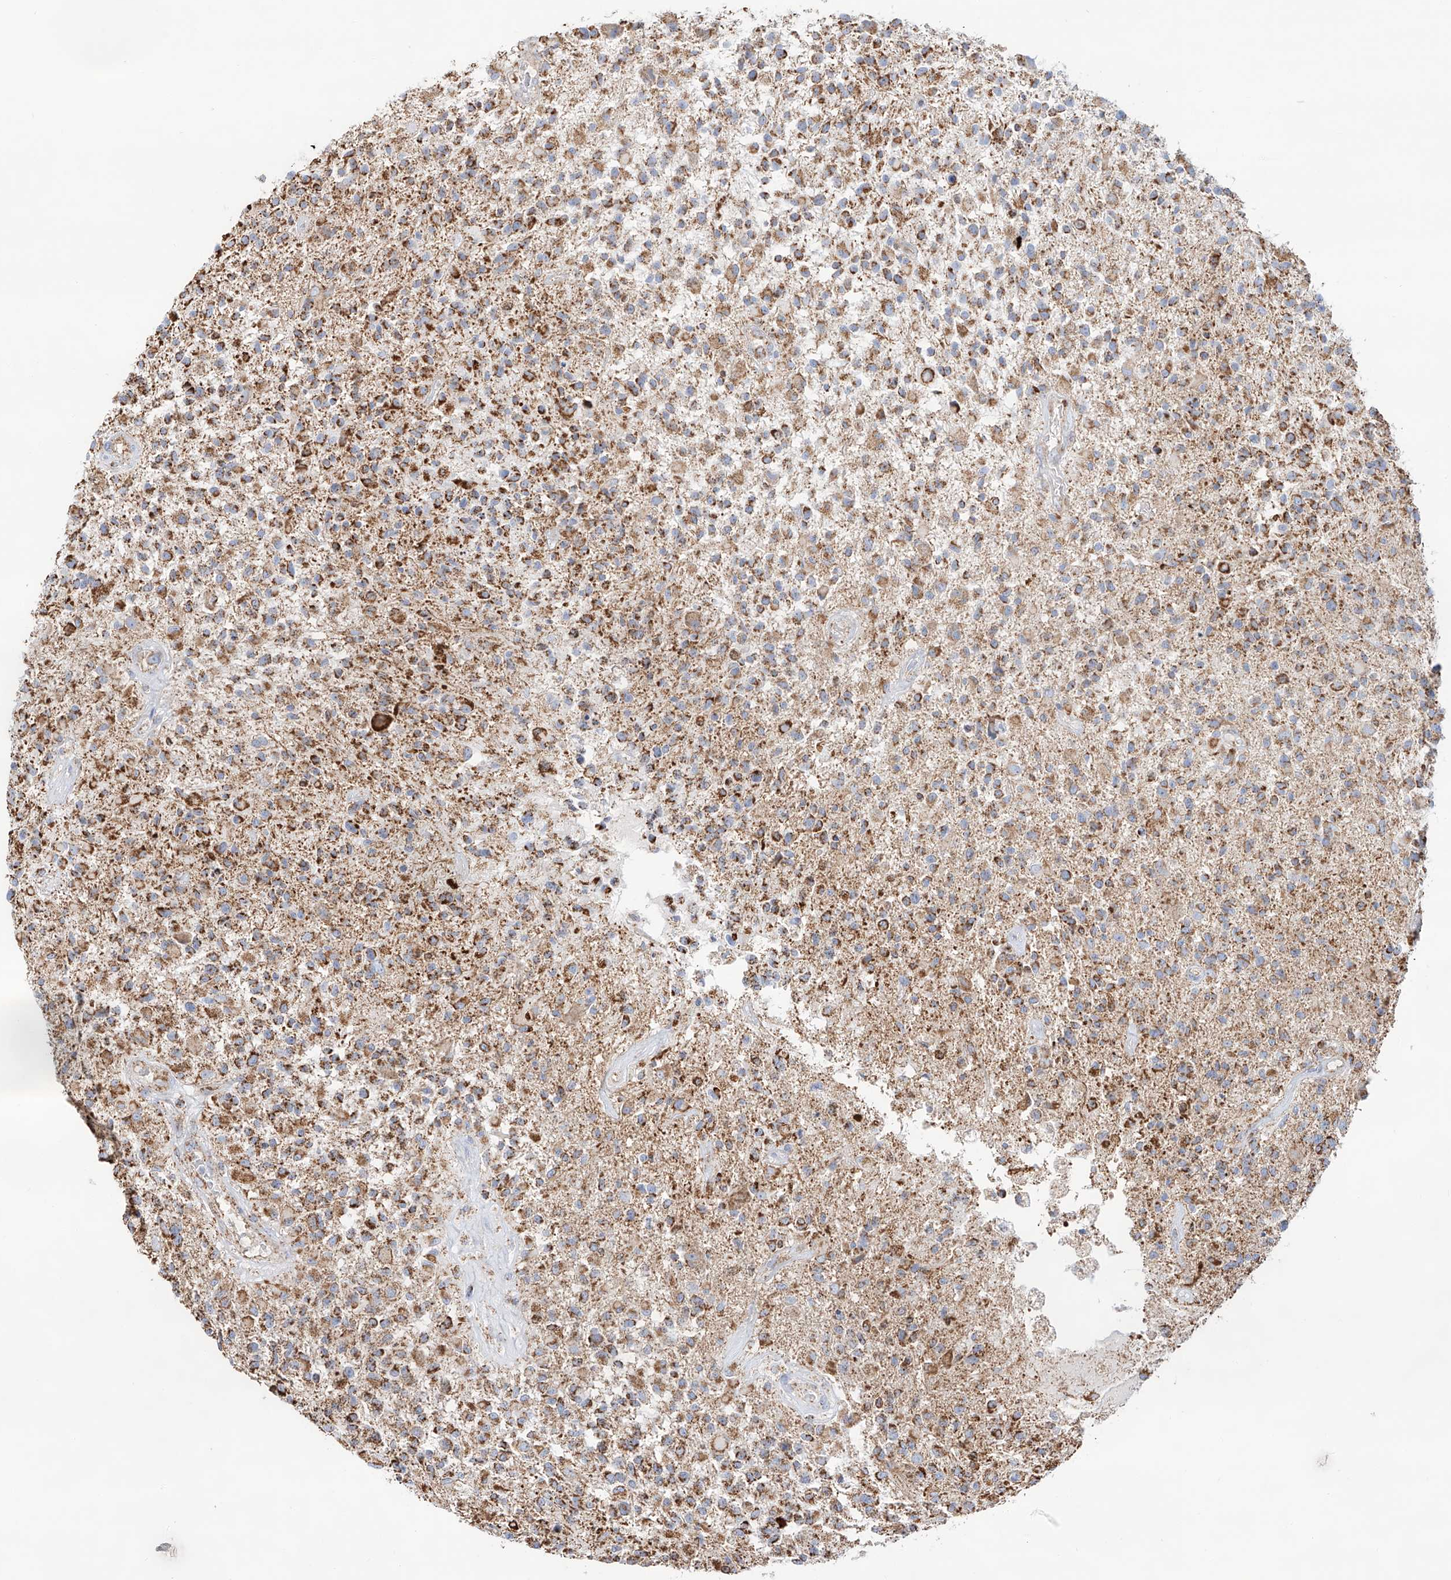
{"staining": {"intensity": "moderate", "quantity": ">75%", "location": "cytoplasmic/membranous"}, "tissue": "glioma", "cell_type": "Tumor cells", "image_type": "cancer", "snomed": [{"axis": "morphology", "description": "Glioma, malignant, High grade"}, {"axis": "morphology", "description": "Glioblastoma, NOS"}, {"axis": "topography", "description": "Brain"}], "caption": "Moderate cytoplasmic/membranous staining for a protein is seen in approximately >75% of tumor cells of glioma using IHC.", "gene": "TTC27", "patient": {"sex": "male", "age": 60}}